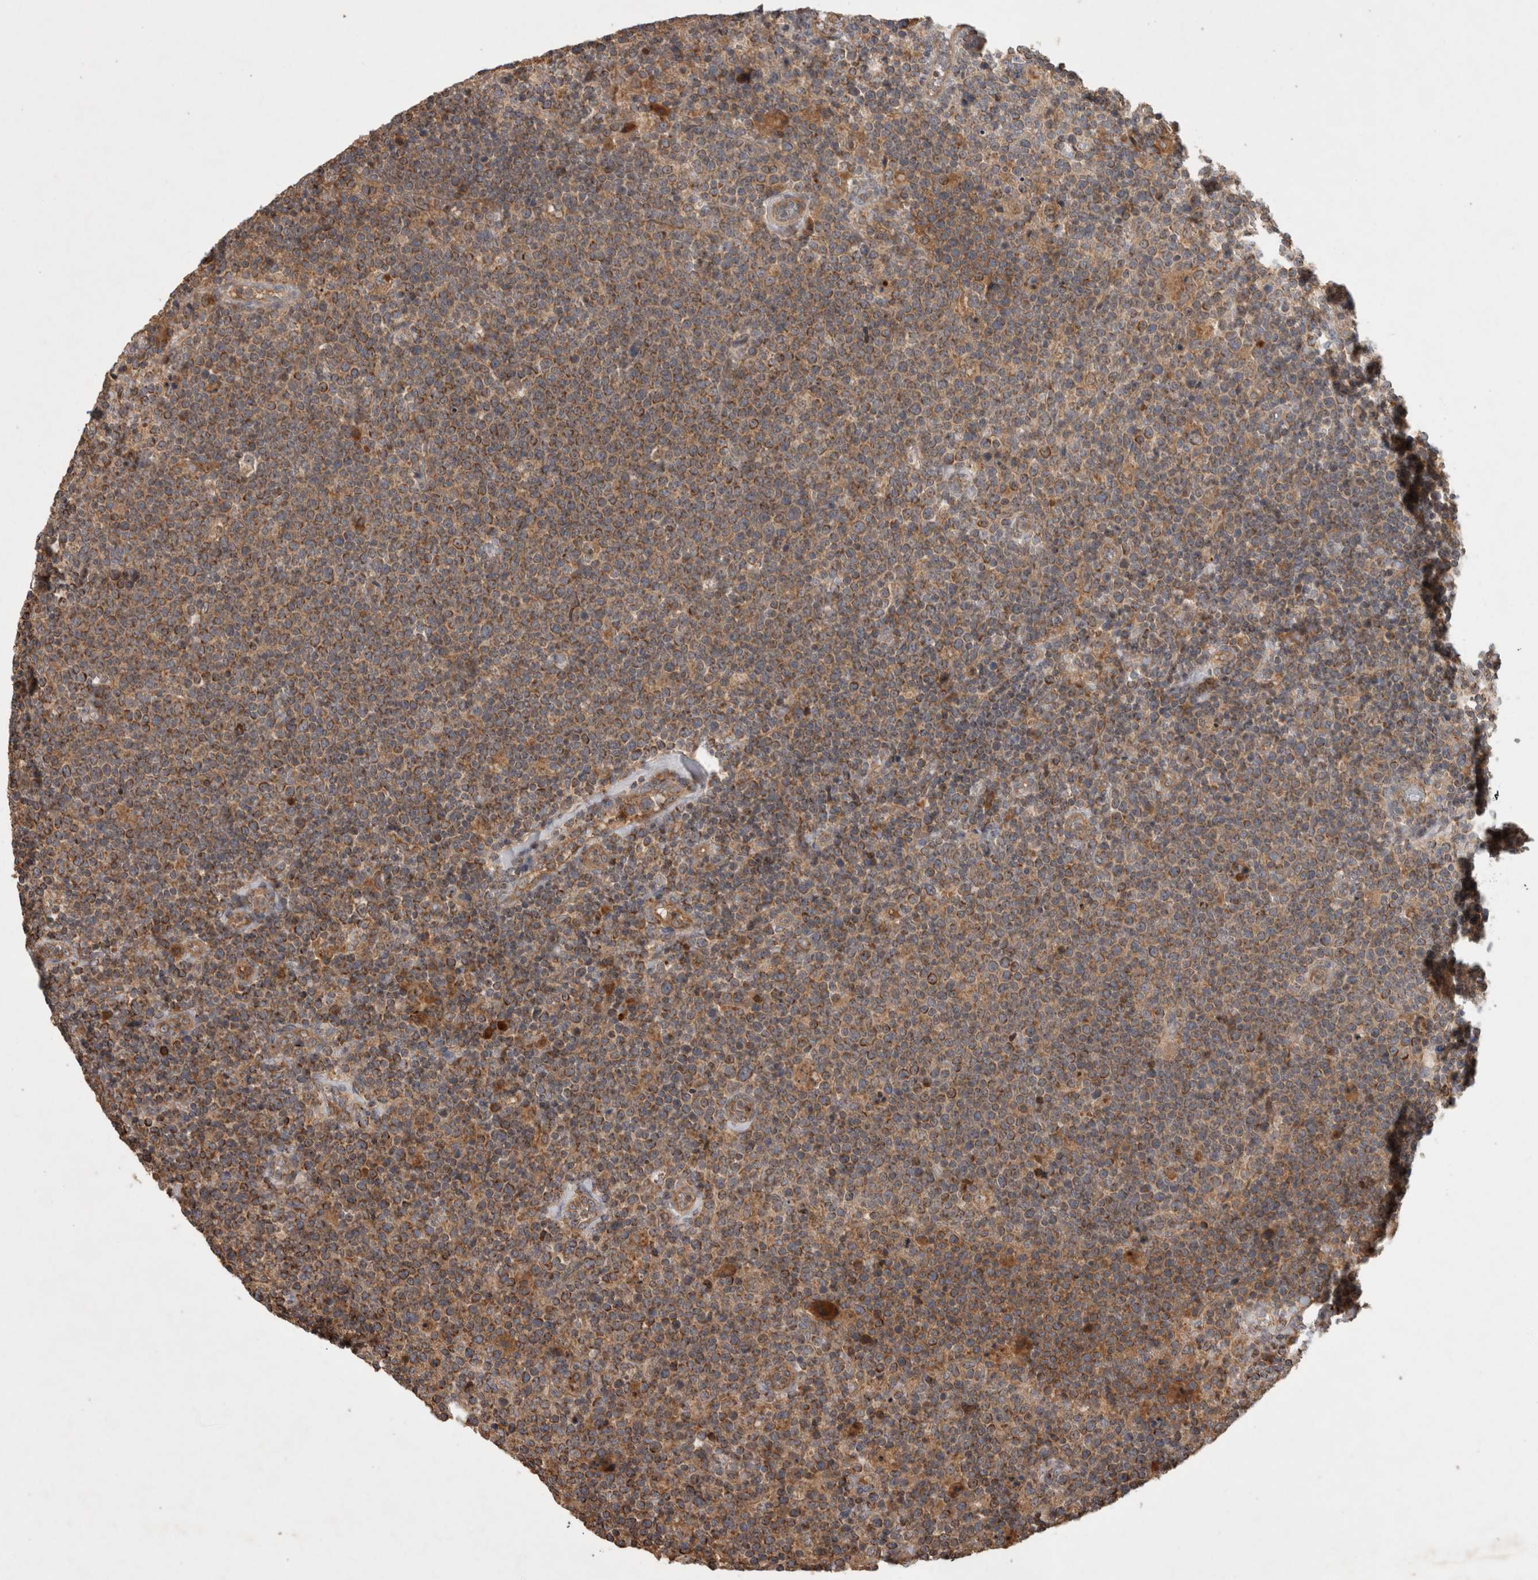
{"staining": {"intensity": "moderate", "quantity": ">75%", "location": "cytoplasmic/membranous"}, "tissue": "lymphoma", "cell_type": "Tumor cells", "image_type": "cancer", "snomed": [{"axis": "morphology", "description": "Malignant lymphoma, non-Hodgkin's type, High grade"}, {"axis": "topography", "description": "Lymph node"}], "caption": "IHC of lymphoma shows medium levels of moderate cytoplasmic/membranous staining in about >75% of tumor cells.", "gene": "SERAC1", "patient": {"sex": "male", "age": 61}}